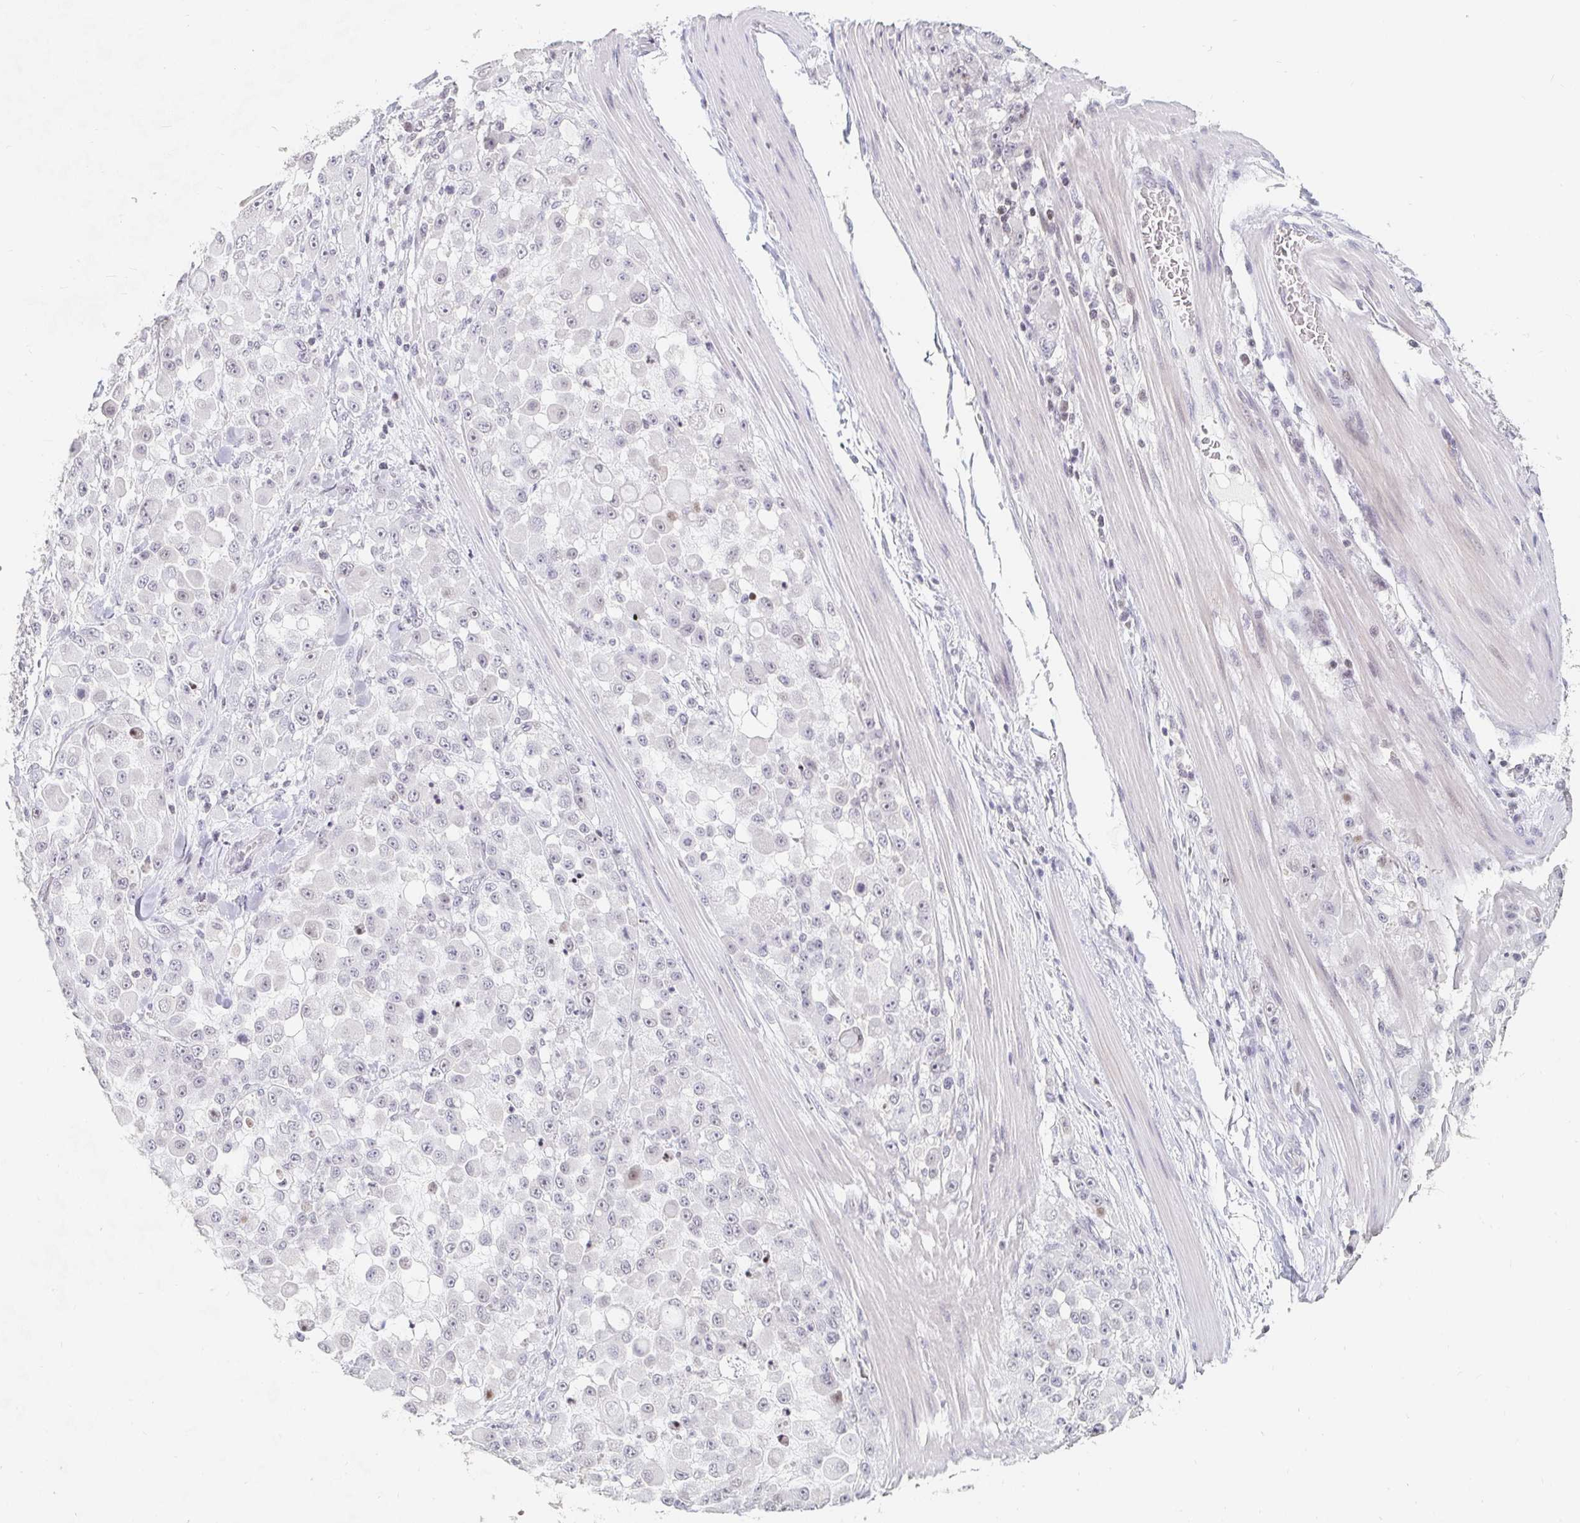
{"staining": {"intensity": "negative", "quantity": "none", "location": "none"}, "tissue": "stomach cancer", "cell_type": "Tumor cells", "image_type": "cancer", "snomed": [{"axis": "morphology", "description": "Adenocarcinoma, NOS"}, {"axis": "topography", "description": "Stomach"}], "caption": "Micrograph shows no significant protein positivity in tumor cells of stomach adenocarcinoma. (Immunohistochemistry, brightfield microscopy, high magnification).", "gene": "NME9", "patient": {"sex": "female", "age": 76}}